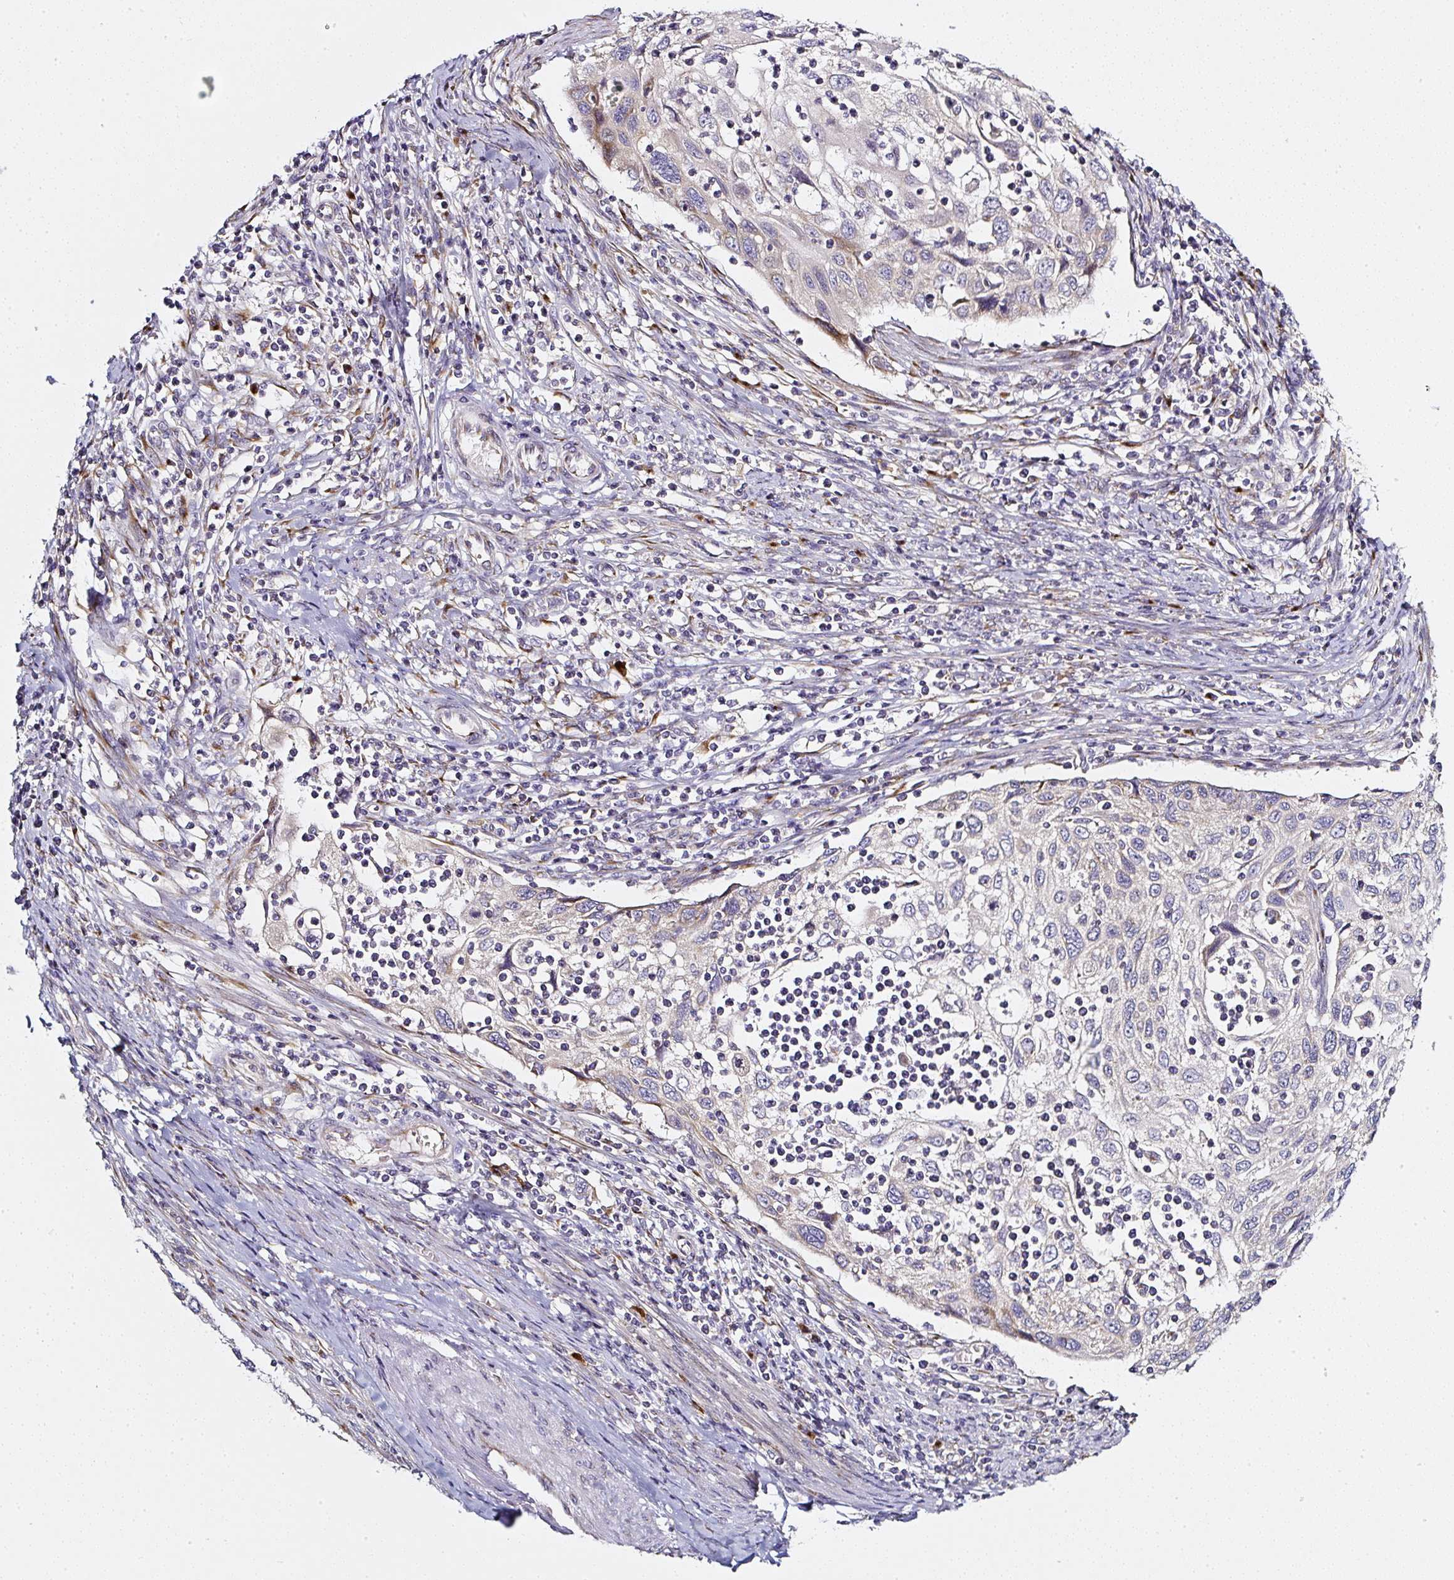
{"staining": {"intensity": "negative", "quantity": "none", "location": "none"}, "tissue": "cervical cancer", "cell_type": "Tumor cells", "image_type": "cancer", "snomed": [{"axis": "morphology", "description": "Squamous cell carcinoma, NOS"}, {"axis": "topography", "description": "Cervix"}], "caption": "An IHC micrograph of cervical cancer (squamous cell carcinoma) is shown. There is no staining in tumor cells of cervical cancer (squamous cell carcinoma).", "gene": "MLX", "patient": {"sex": "female", "age": 70}}